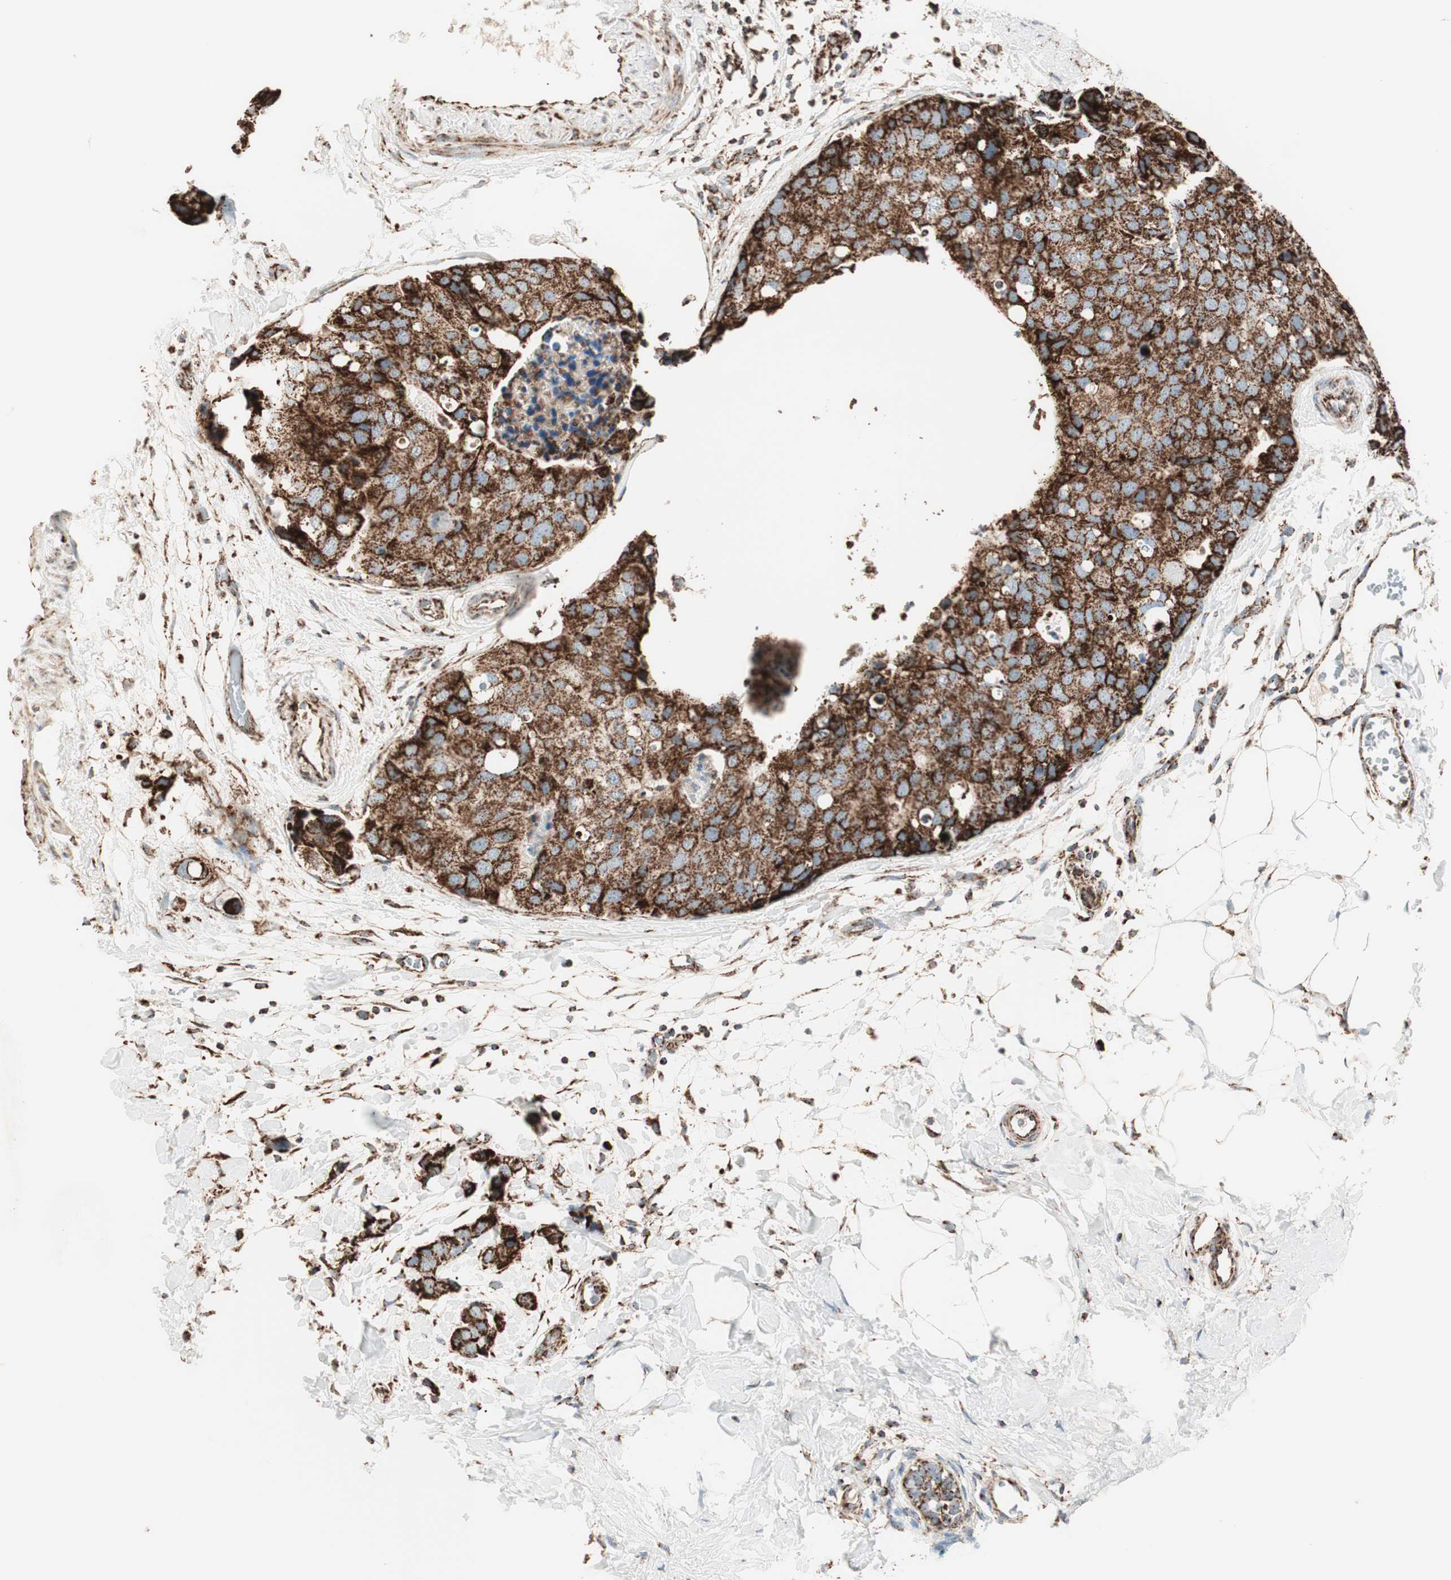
{"staining": {"intensity": "strong", "quantity": ">75%", "location": "cytoplasmic/membranous"}, "tissue": "breast cancer", "cell_type": "Tumor cells", "image_type": "cancer", "snomed": [{"axis": "morphology", "description": "Normal tissue, NOS"}, {"axis": "morphology", "description": "Duct carcinoma"}, {"axis": "topography", "description": "Breast"}], "caption": "Strong cytoplasmic/membranous protein positivity is present in about >75% of tumor cells in invasive ductal carcinoma (breast).", "gene": "TOMM22", "patient": {"sex": "female", "age": 50}}